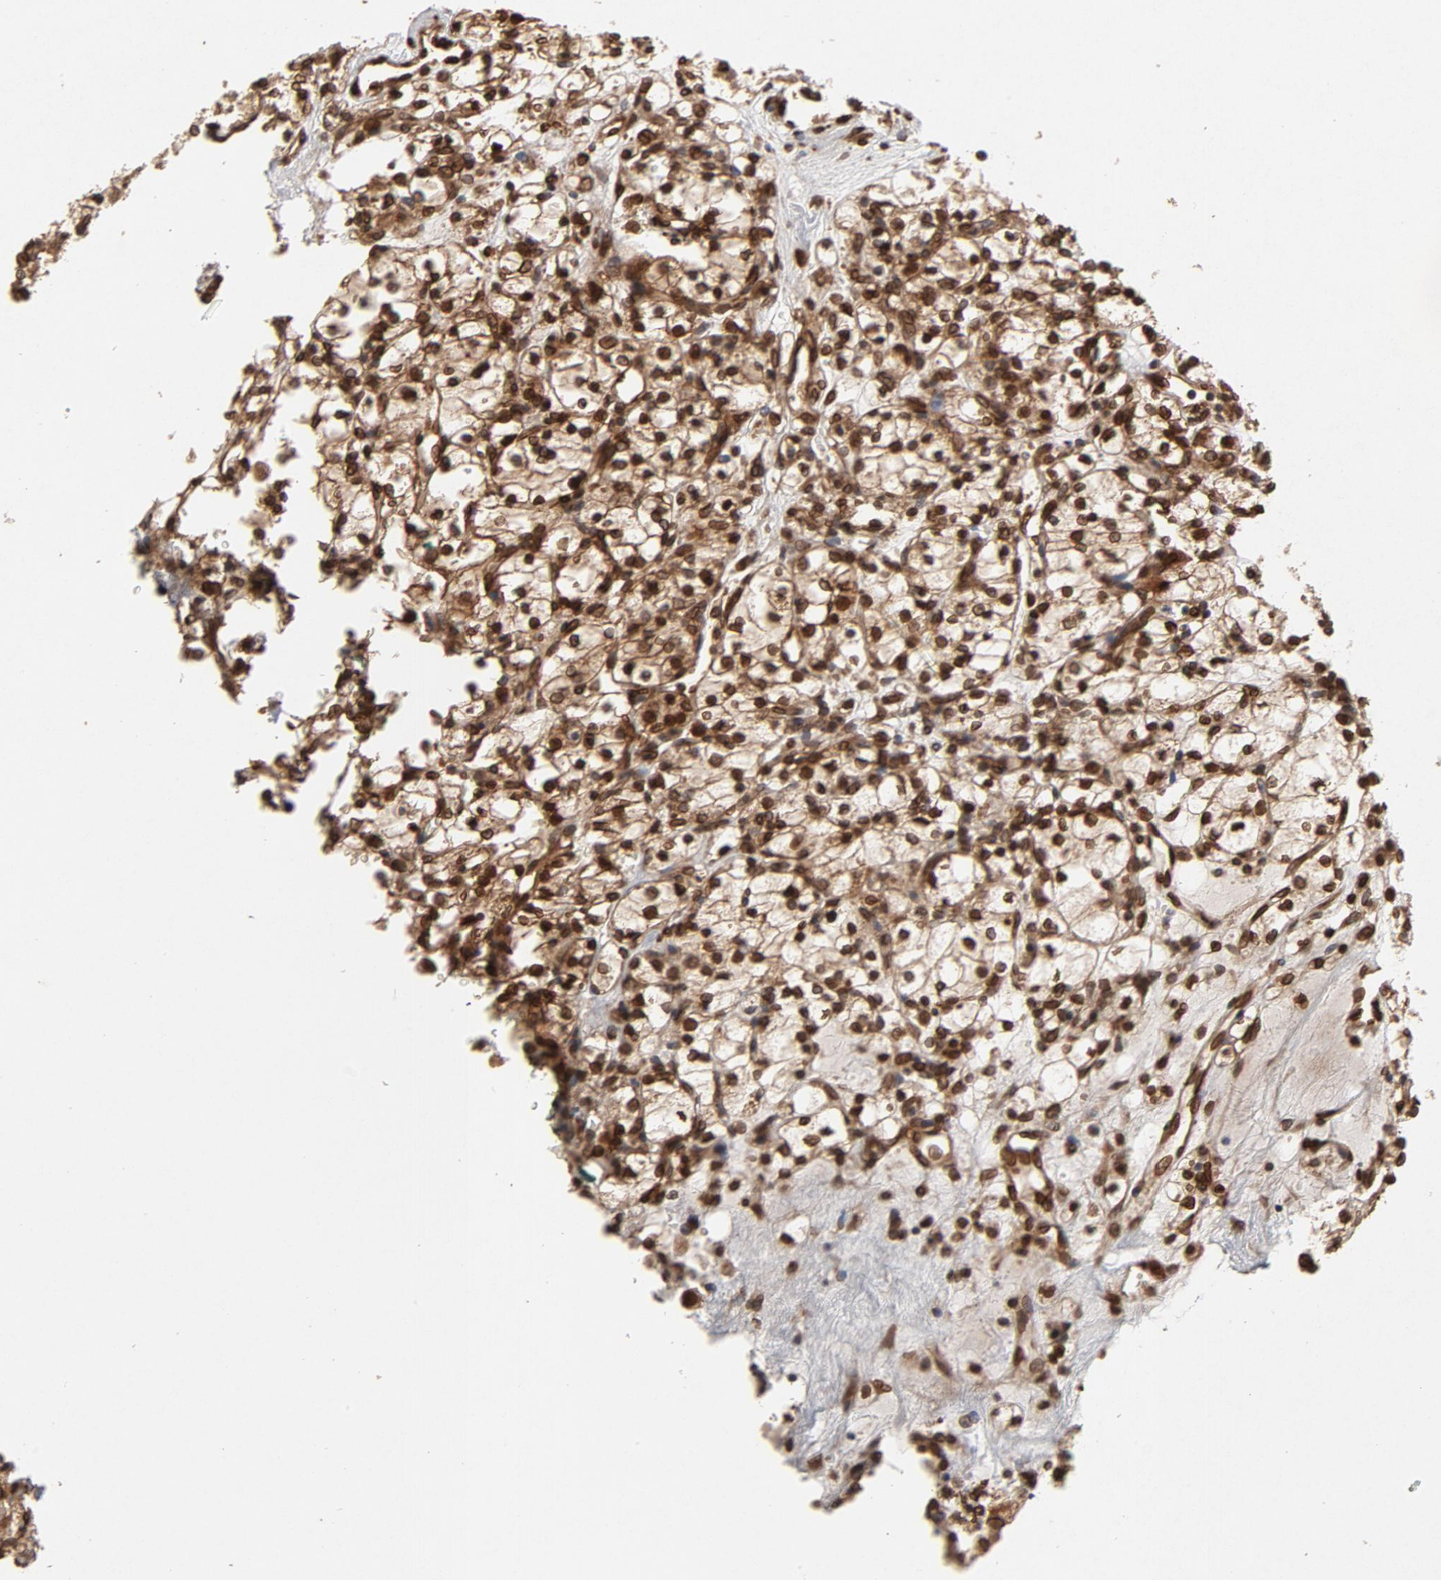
{"staining": {"intensity": "strong", "quantity": ">75%", "location": "cytoplasmic/membranous,nuclear"}, "tissue": "renal cancer", "cell_type": "Tumor cells", "image_type": "cancer", "snomed": [{"axis": "morphology", "description": "Adenocarcinoma, NOS"}, {"axis": "topography", "description": "Kidney"}], "caption": "Protein staining exhibits strong cytoplasmic/membranous and nuclear staining in about >75% of tumor cells in renal adenocarcinoma.", "gene": "LMNA", "patient": {"sex": "female", "age": 83}}